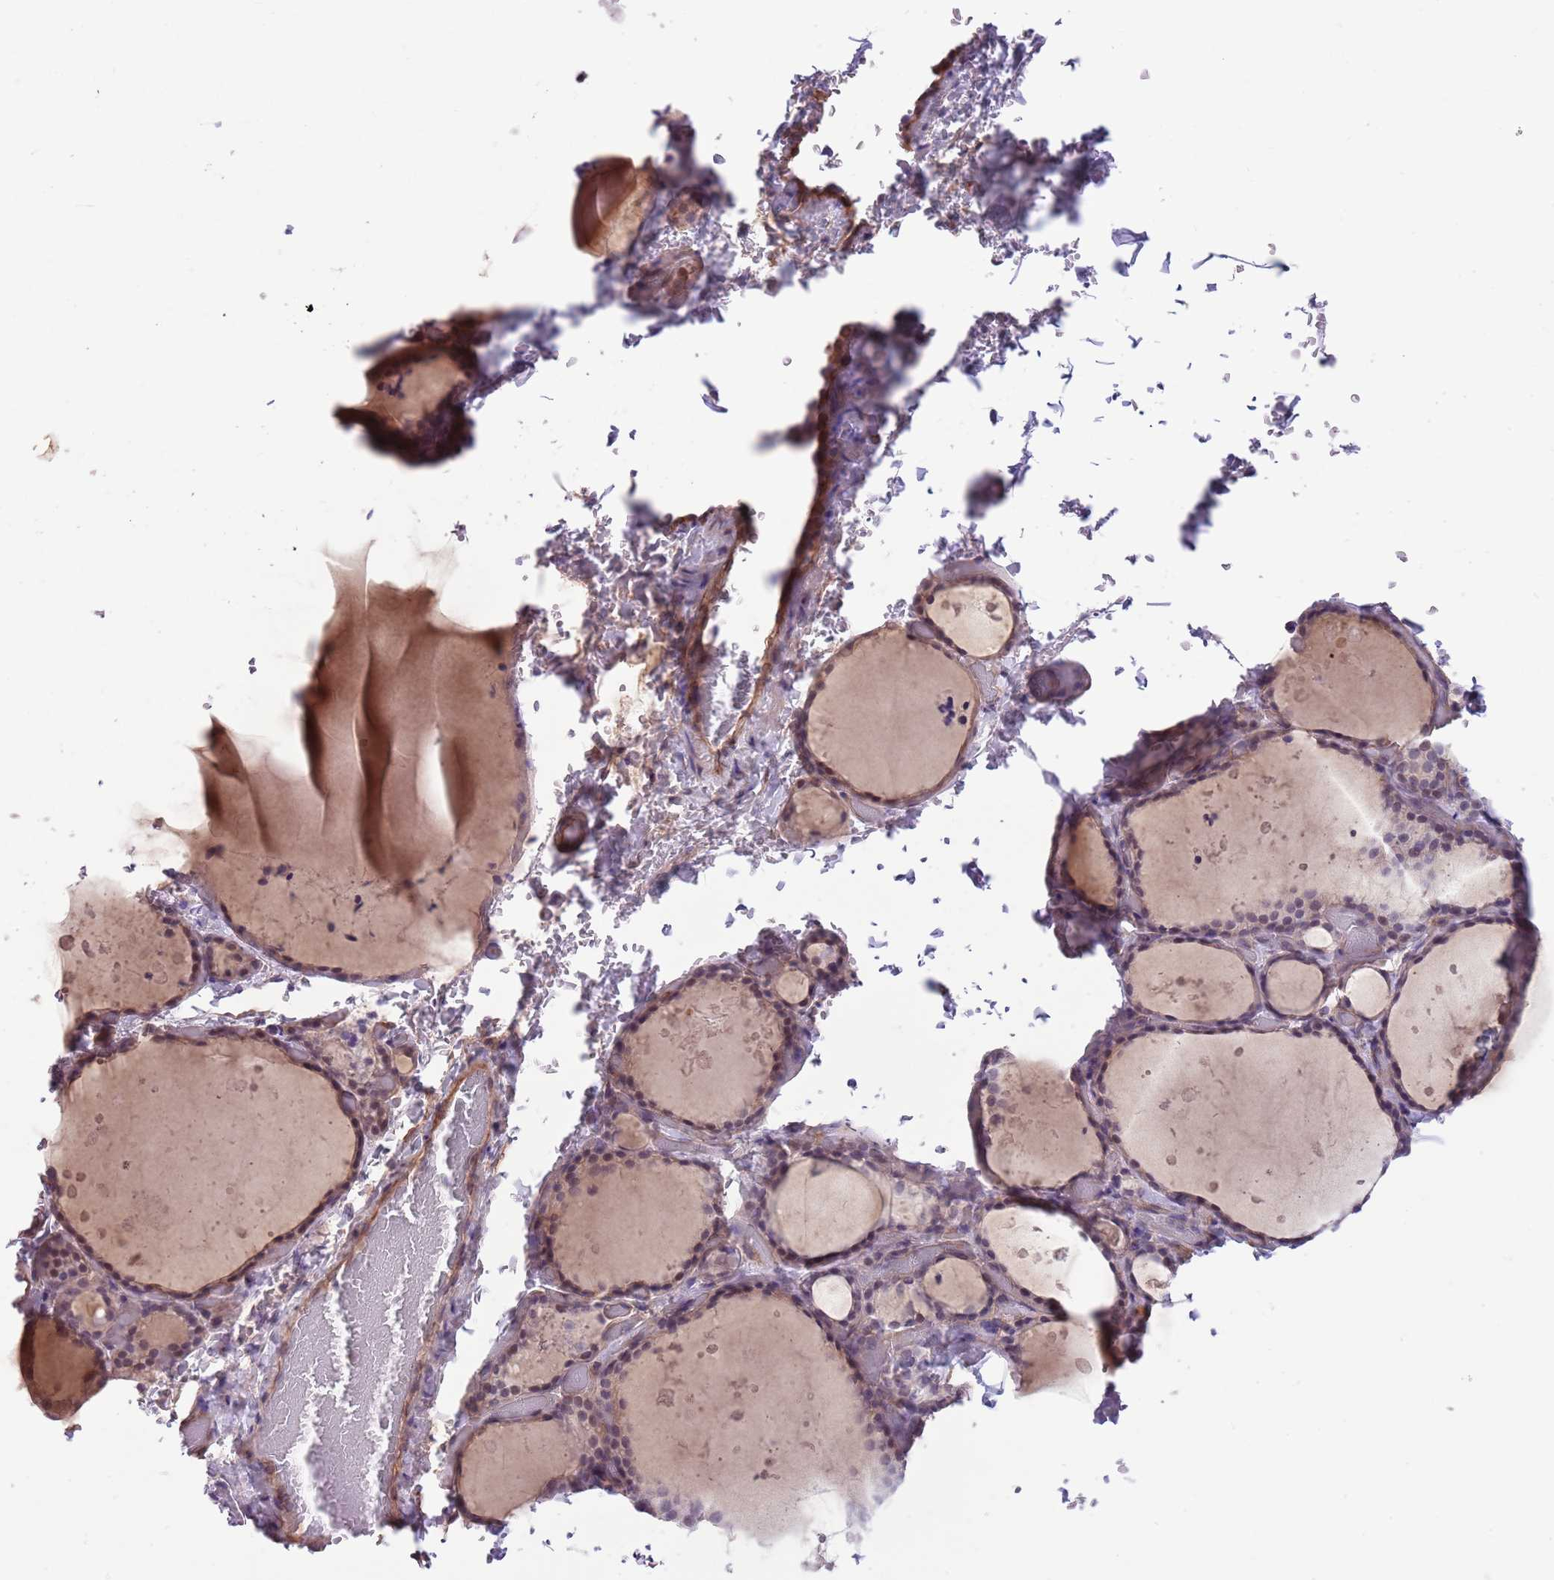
{"staining": {"intensity": "moderate", "quantity": "25%-75%", "location": "nuclear"}, "tissue": "thyroid gland", "cell_type": "Glandular cells", "image_type": "normal", "snomed": [{"axis": "morphology", "description": "Normal tissue, NOS"}, {"axis": "topography", "description": "Thyroid gland"}], "caption": "Brown immunohistochemical staining in normal human thyroid gland shows moderate nuclear expression in about 25%-75% of glandular cells. Using DAB (brown) and hematoxylin (blue) stains, captured at high magnification using brightfield microscopy.", "gene": "CREBZF", "patient": {"sex": "female", "age": 44}}